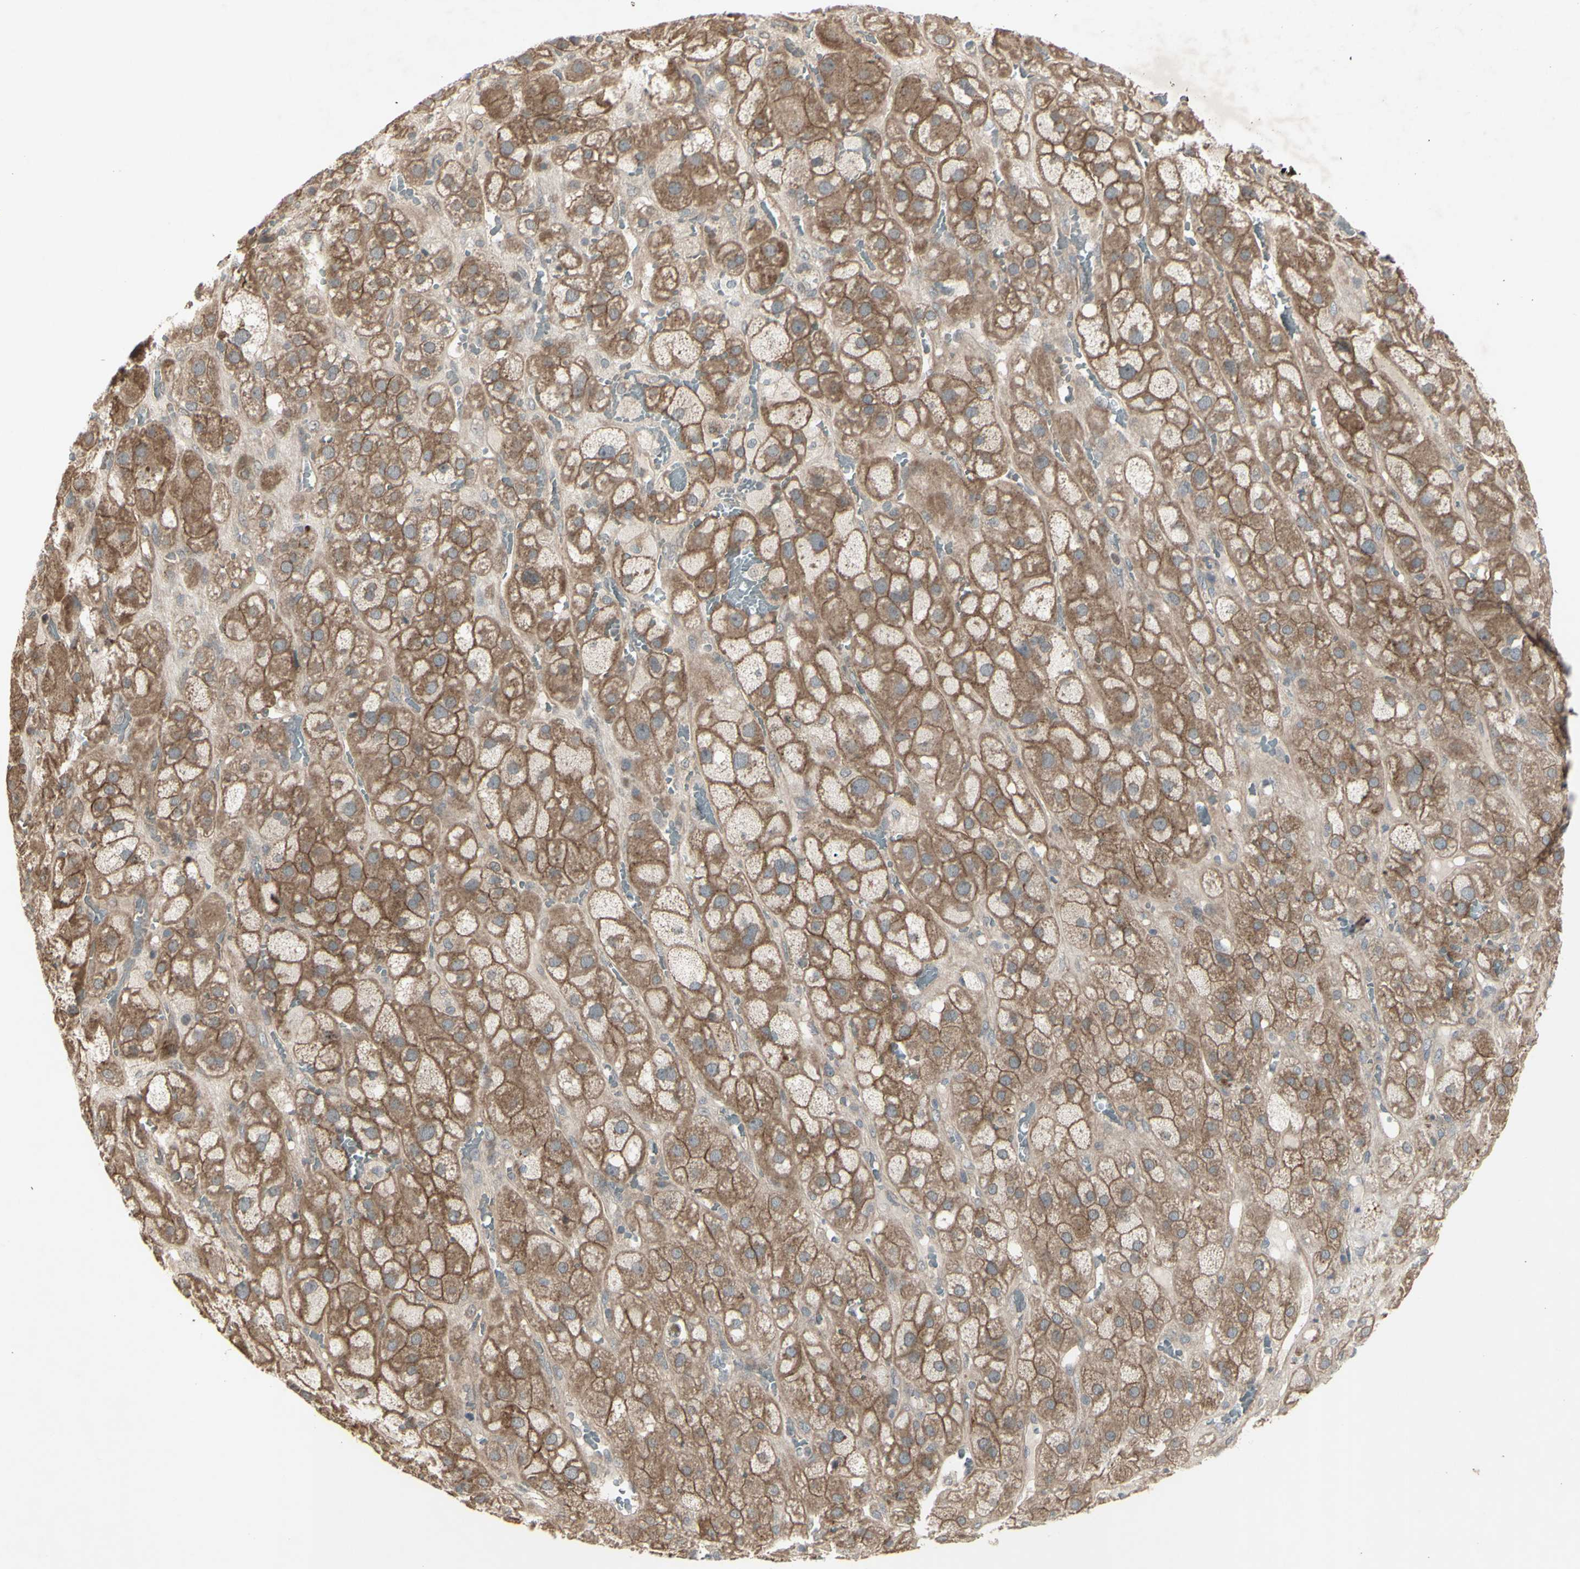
{"staining": {"intensity": "moderate", "quantity": ">75%", "location": "cytoplasmic/membranous"}, "tissue": "adrenal gland", "cell_type": "Glandular cells", "image_type": "normal", "snomed": [{"axis": "morphology", "description": "Normal tissue, NOS"}, {"axis": "topography", "description": "Adrenal gland"}], "caption": "The photomicrograph reveals staining of unremarkable adrenal gland, revealing moderate cytoplasmic/membranous protein expression (brown color) within glandular cells.", "gene": "JAG1", "patient": {"sex": "female", "age": 47}}